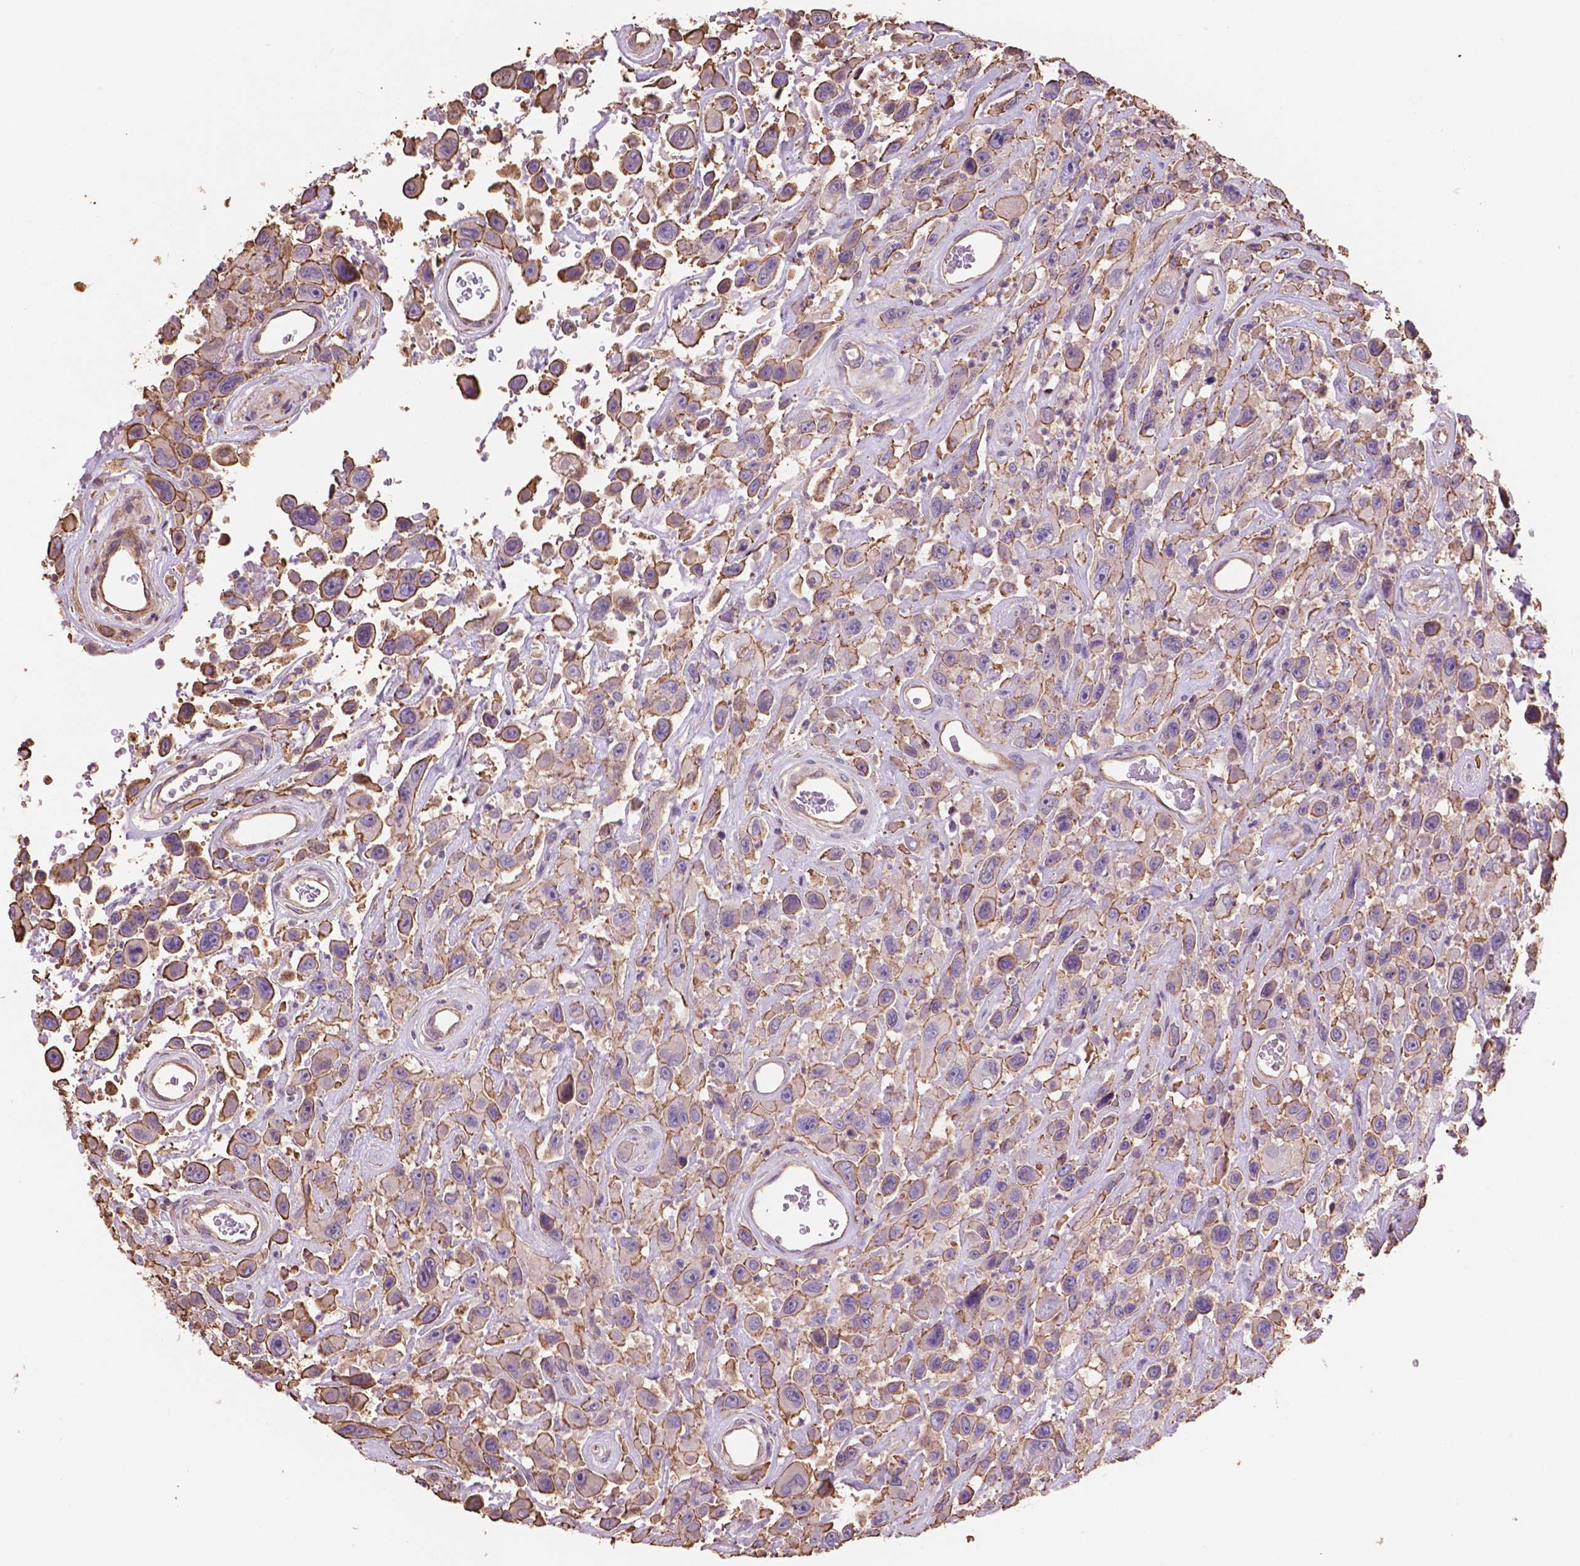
{"staining": {"intensity": "moderate", "quantity": ">75%", "location": "cytoplasmic/membranous"}, "tissue": "urothelial cancer", "cell_type": "Tumor cells", "image_type": "cancer", "snomed": [{"axis": "morphology", "description": "Urothelial carcinoma, High grade"}, {"axis": "topography", "description": "Urinary bladder"}], "caption": "A high-resolution photomicrograph shows IHC staining of urothelial cancer, which reveals moderate cytoplasmic/membranous expression in approximately >75% of tumor cells.", "gene": "NIPA2", "patient": {"sex": "male", "age": 53}}